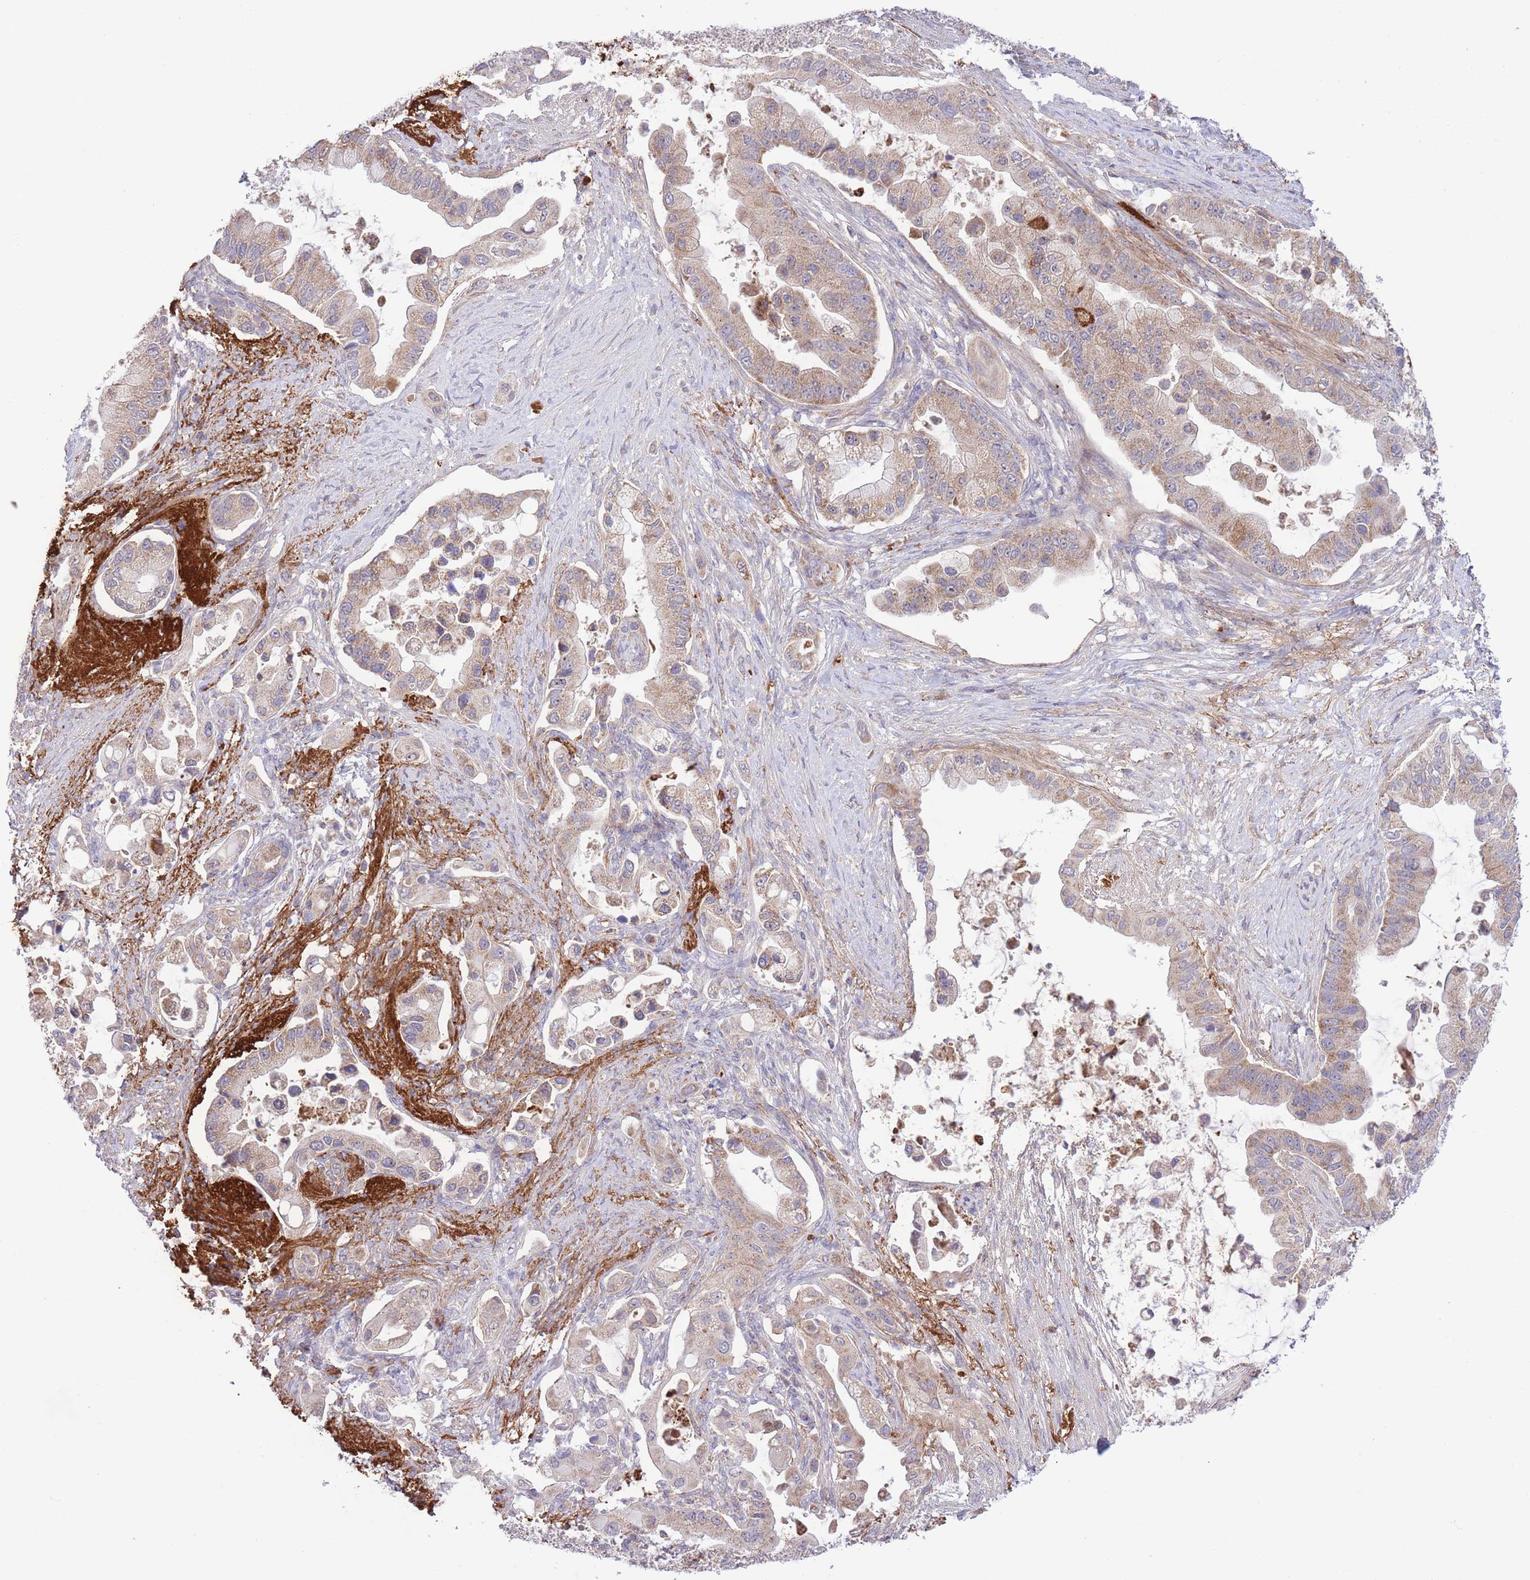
{"staining": {"intensity": "weak", "quantity": ">75%", "location": "cytoplasmic/membranous"}, "tissue": "pancreatic cancer", "cell_type": "Tumor cells", "image_type": "cancer", "snomed": [{"axis": "morphology", "description": "Adenocarcinoma, NOS"}, {"axis": "topography", "description": "Pancreas"}], "caption": "Protein staining demonstrates weak cytoplasmic/membranous staining in about >75% of tumor cells in pancreatic adenocarcinoma. (DAB (3,3'-diaminobenzidine) IHC with brightfield microscopy, high magnification).", "gene": "ATP13A2", "patient": {"sex": "male", "age": 57}}